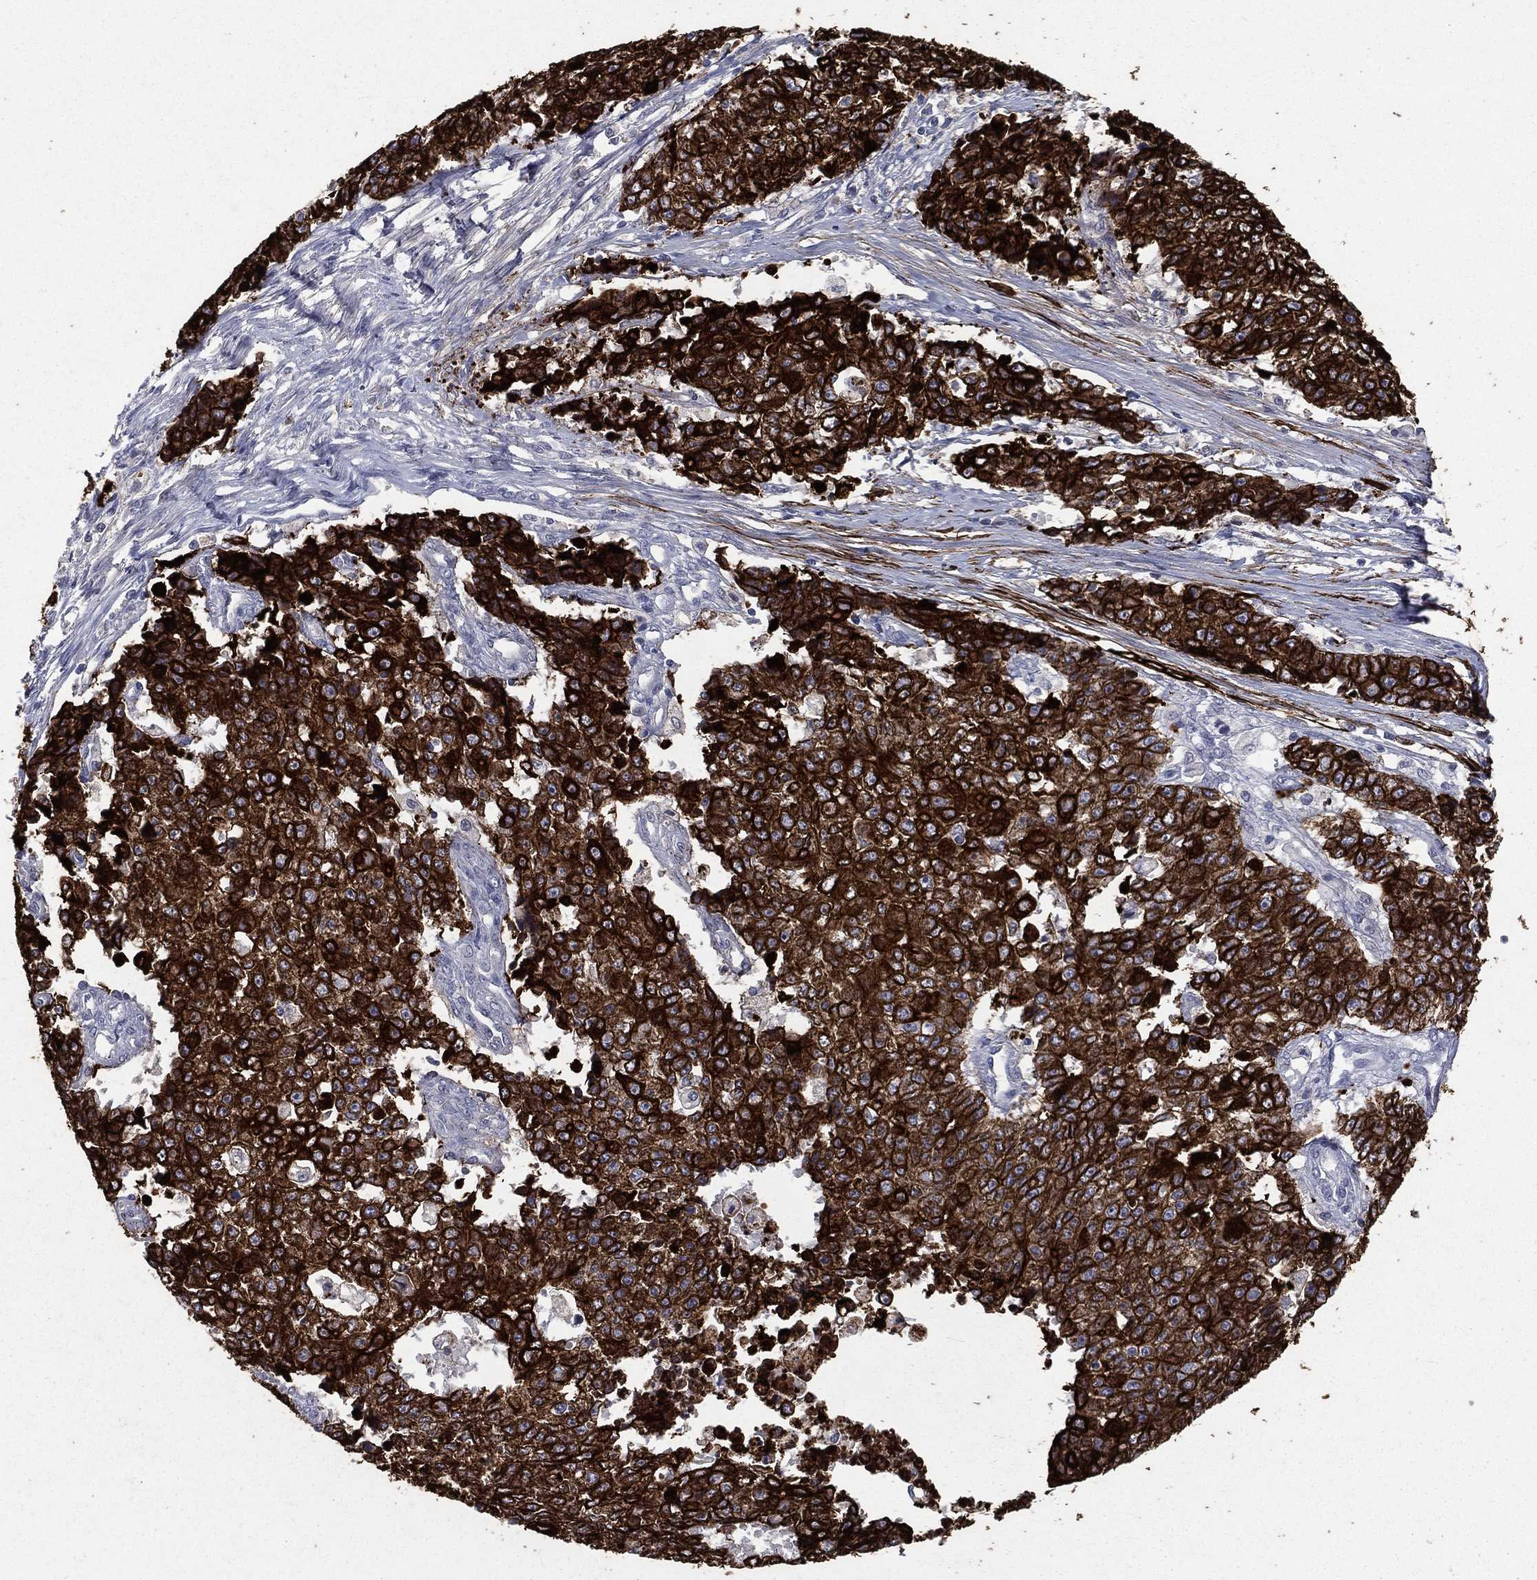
{"staining": {"intensity": "strong", "quantity": ">75%", "location": "cytoplasmic/membranous"}, "tissue": "ovarian cancer", "cell_type": "Tumor cells", "image_type": "cancer", "snomed": [{"axis": "morphology", "description": "Carcinoma, endometroid"}, {"axis": "topography", "description": "Ovary"}], "caption": "A brown stain shows strong cytoplasmic/membranous expression of a protein in ovarian cancer (endometroid carcinoma) tumor cells.", "gene": "KRT7", "patient": {"sex": "female", "age": 42}}